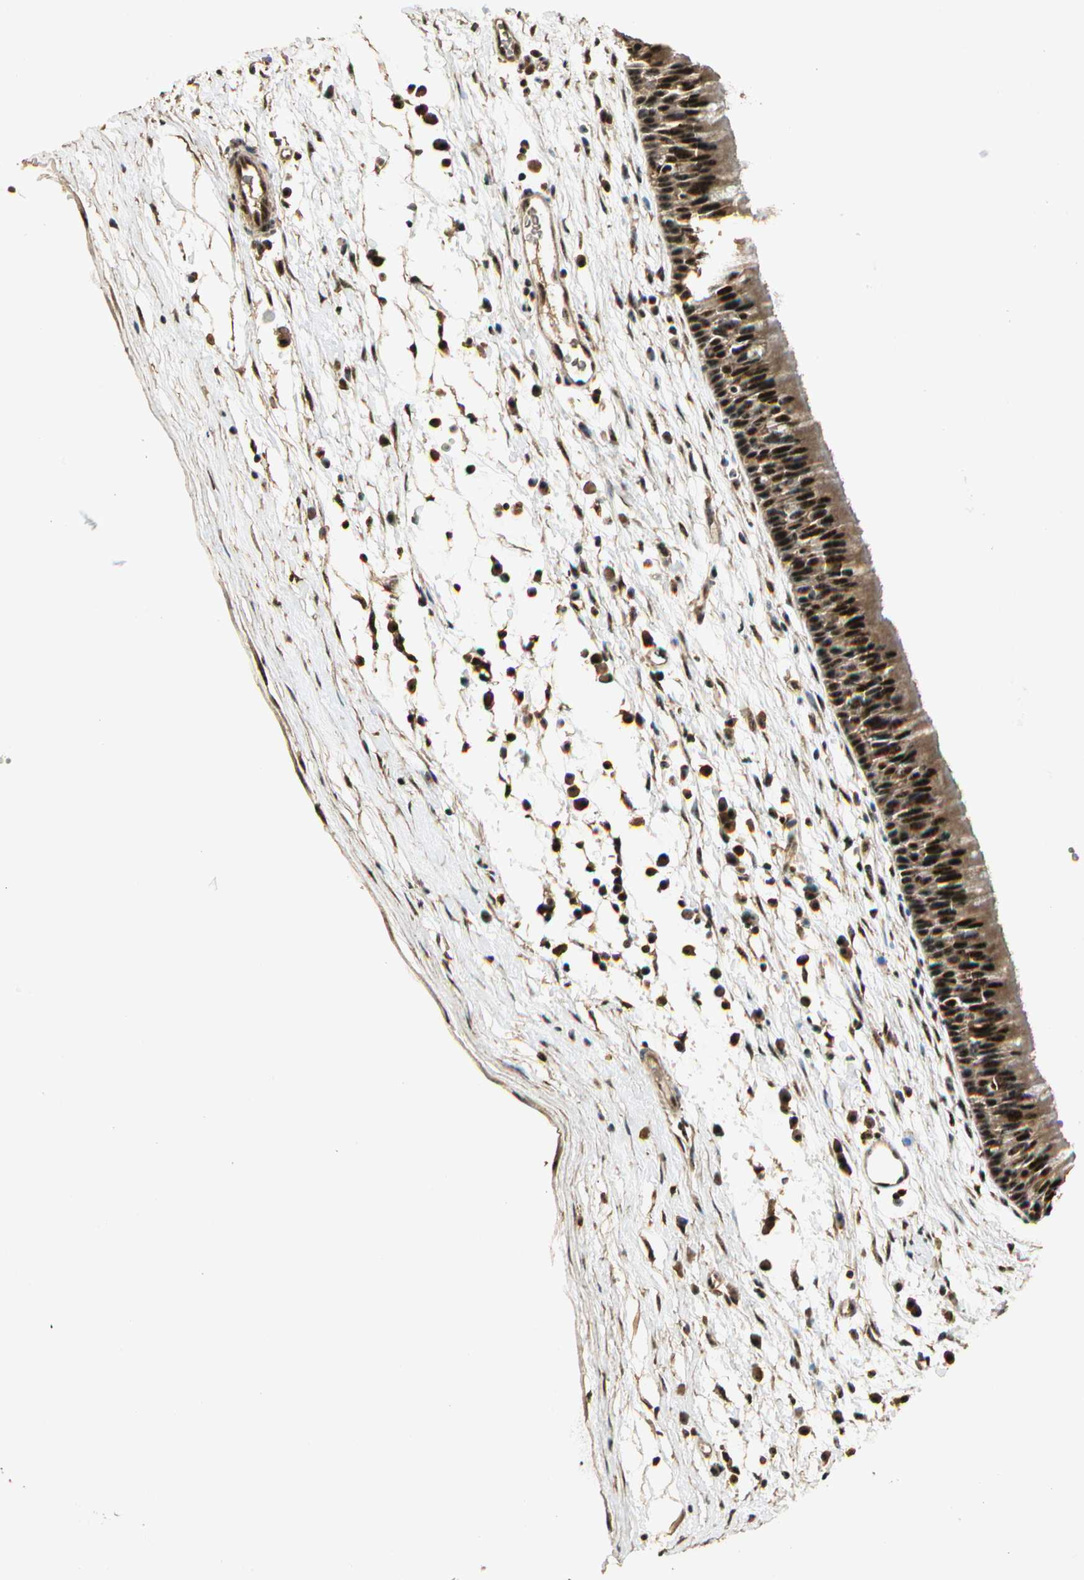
{"staining": {"intensity": "strong", "quantity": ">75%", "location": "cytoplasmic/membranous,nuclear"}, "tissue": "nasopharynx", "cell_type": "Respiratory epithelial cells", "image_type": "normal", "snomed": [{"axis": "morphology", "description": "Normal tissue, NOS"}, {"axis": "topography", "description": "Nasopharynx"}], "caption": "A high-resolution image shows immunohistochemistry (IHC) staining of unremarkable nasopharynx, which demonstrates strong cytoplasmic/membranous,nuclear expression in approximately >75% of respiratory epithelial cells. (IHC, brightfield microscopy, high magnification).", "gene": "RBM25", "patient": {"sex": "male", "age": 13}}